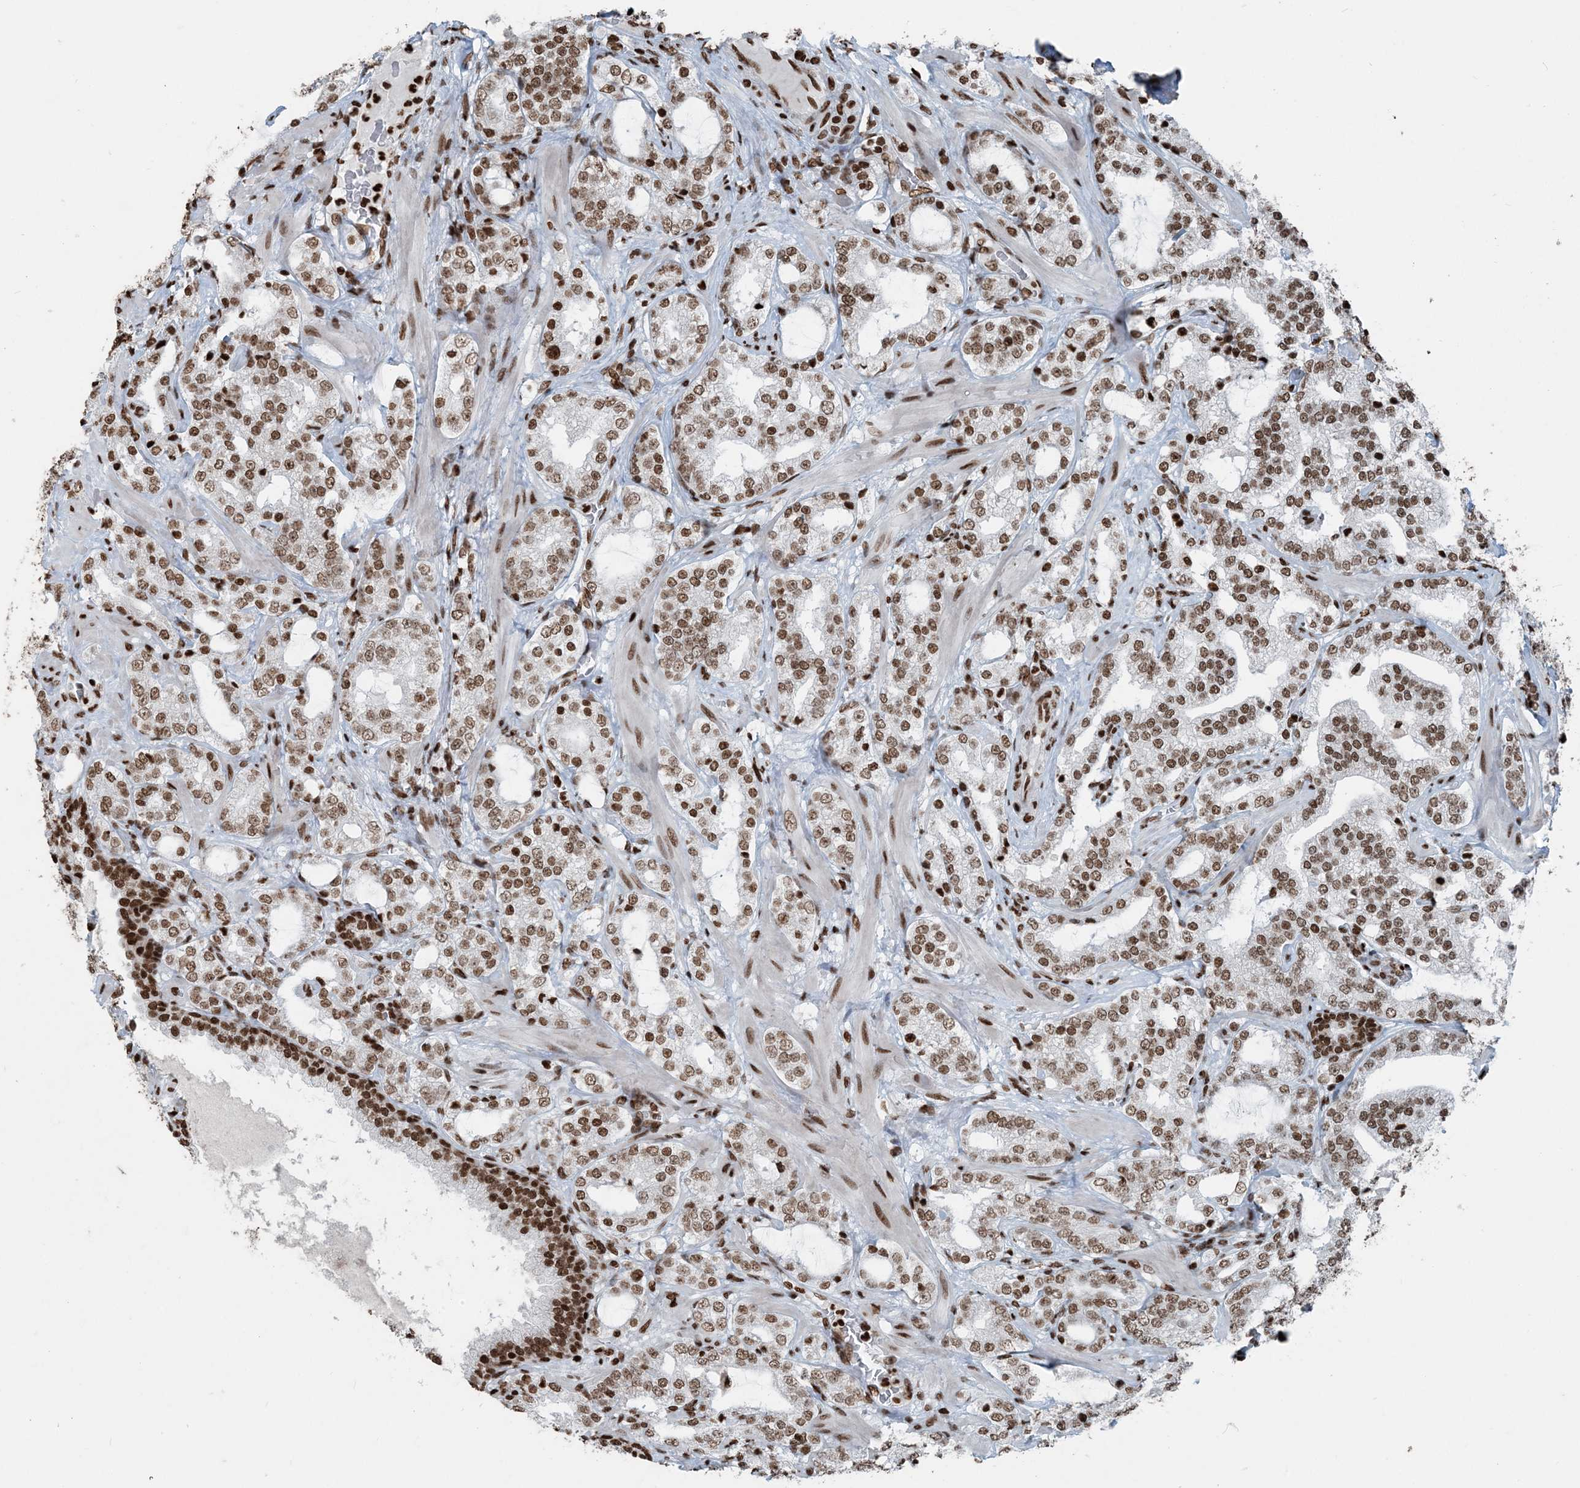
{"staining": {"intensity": "moderate", "quantity": ">75%", "location": "nuclear"}, "tissue": "prostate cancer", "cell_type": "Tumor cells", "image_type": "cancer", "snomed": [{"axis": "morphology", "description": "Adenocarcinoma, High grade"}, {"axis": "topography", "description": "Prostate"}], "caption": "Prostate cancer (adenocarcinoma (high-grade)) stained for a protein displays moderate nuclear positivity in tumor cells.", "gene": "H3-3B", "patient": {"sex": "male", "age": 64}}